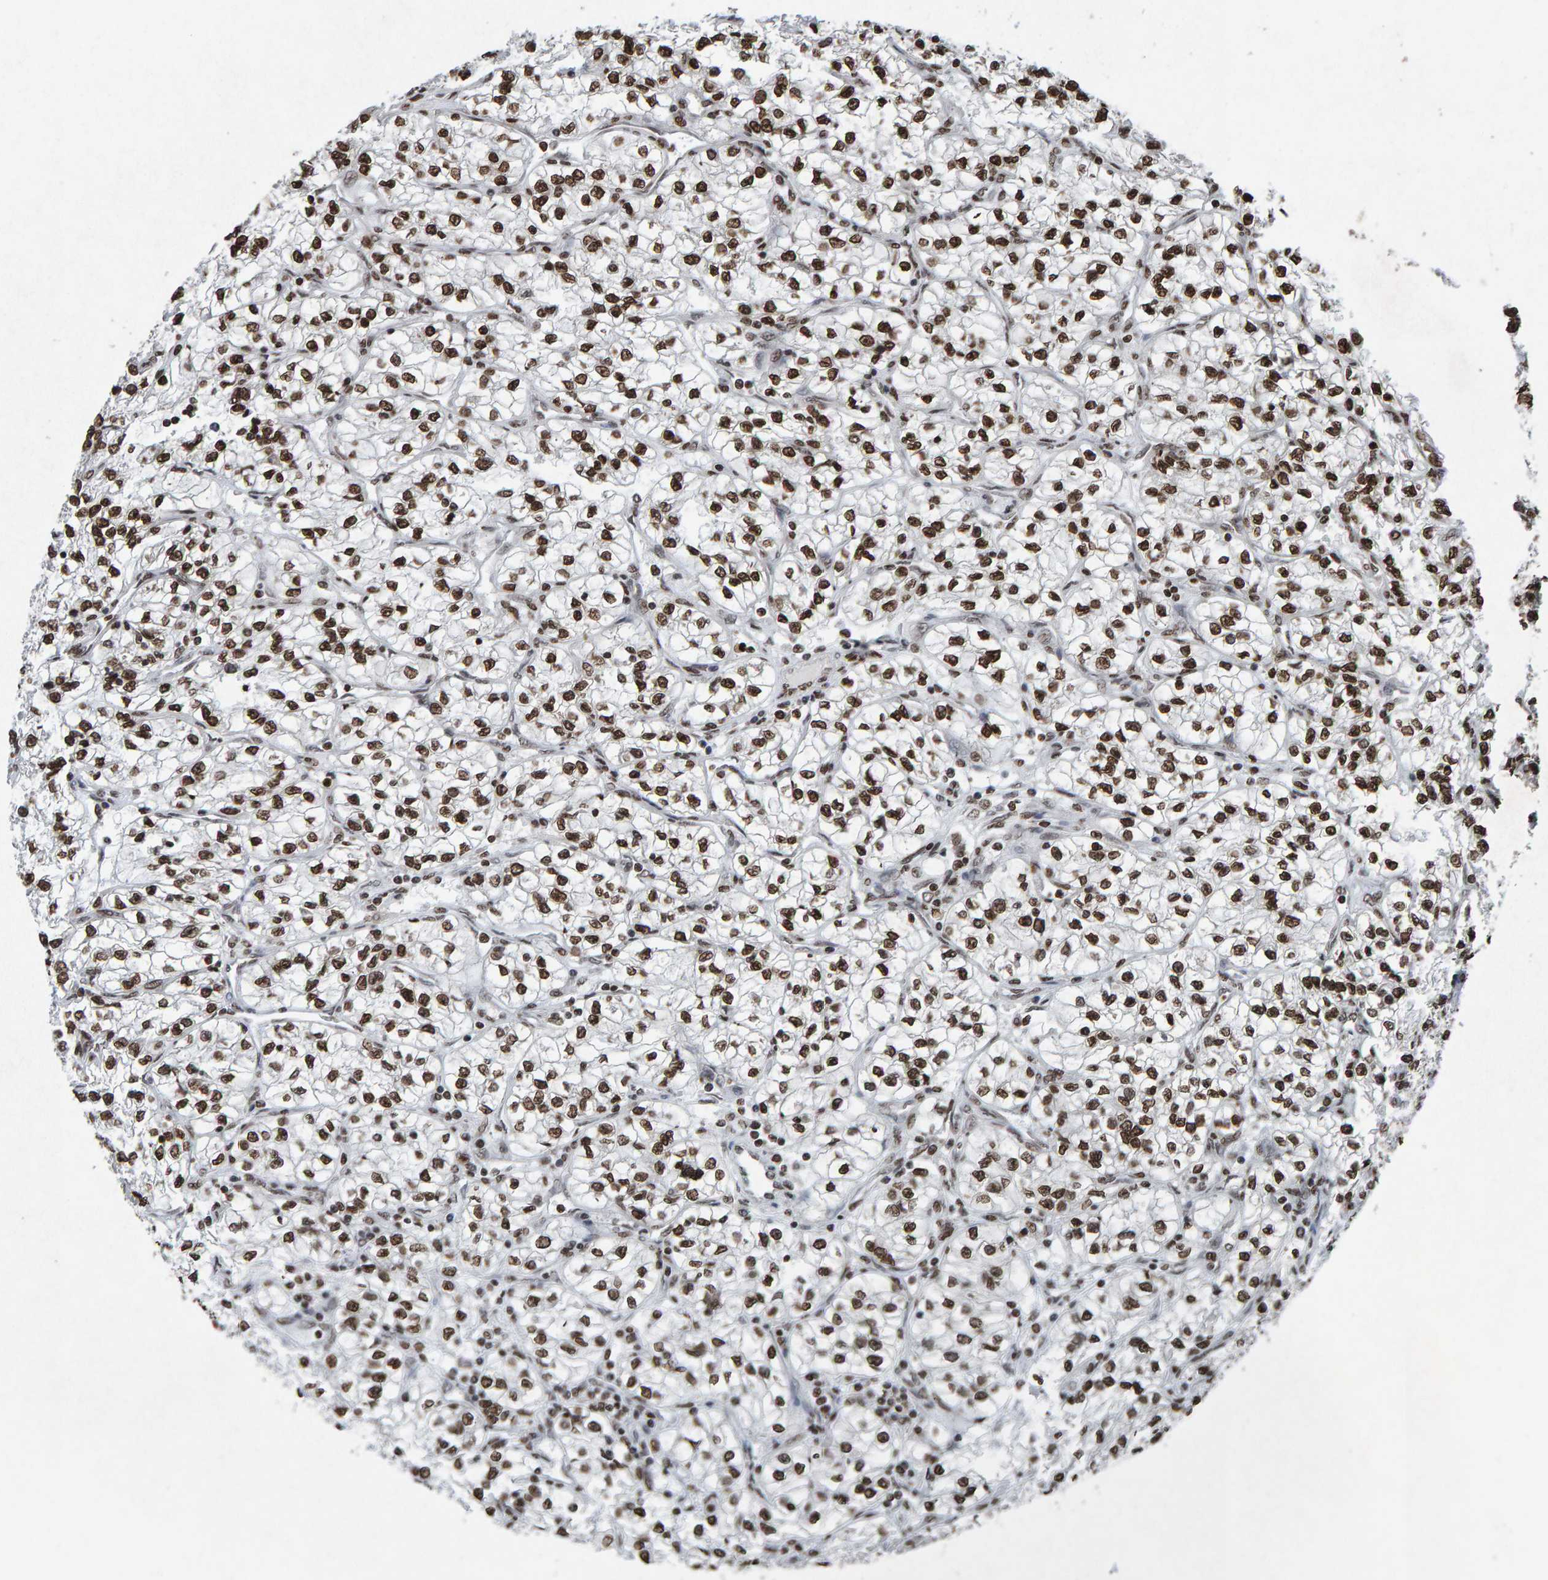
{"staining": {"intensity": "strong", "quantity": ">75%", "location": "nuclear"}, "tissue": "renal cancer", "cell_type": "Tumor cells", "image_type": "cancer", "snomed": [{"axis": "morphology", "description": "Adenocarcinoma, NOS"}, {"axis": "topography", "description": "Kidney"}], "caption": "An image of renal adenocarcinoma stained for a protein exhibits strong nuclear brown staining in tumor cells.", "gene": "H2AZ1", "patient": {"sex": "female", "age": 57}}